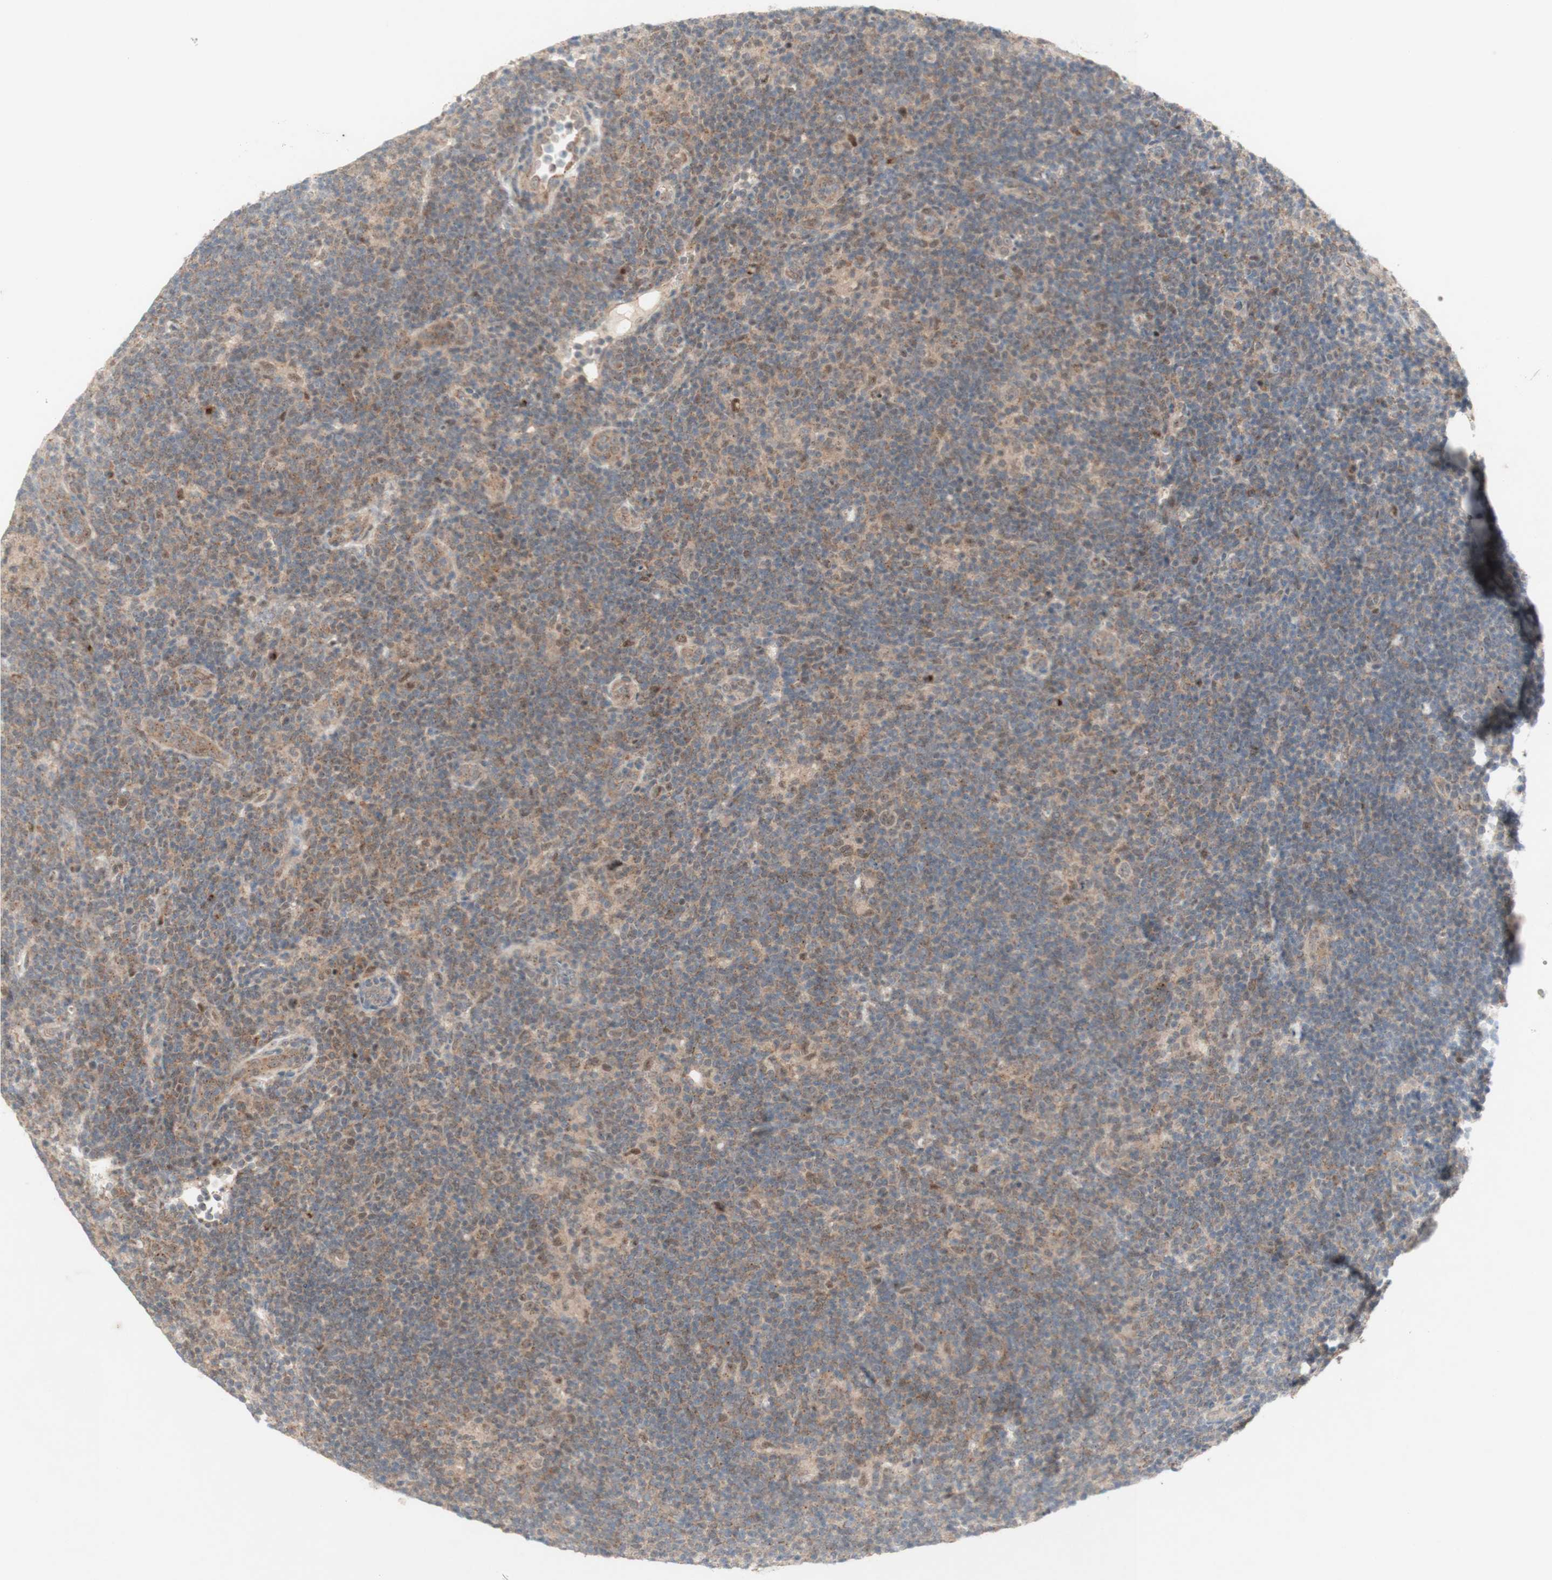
{"staining": {"intensity": "weak", "quantity": ">75%", "location": "cytoplasmic/membranous"}, "tissue": "lymphoma", "cell_type": "Tumor cells", "image_type": "cancer", "snomed": [{"axis": "morphology", "description": "Hodgkin's disease, NOS"}, {"axis": "topography", "description": "Lymph node"}], "caption": "This photomicrograph demonstrates immunohistochemistry staining of human lymphoma, with low weak cytoplasmic/membranous staining in approximately >75% of tumor cells.", "gene": "CYLD", "patient": {"sex": "female", "age": 57}}